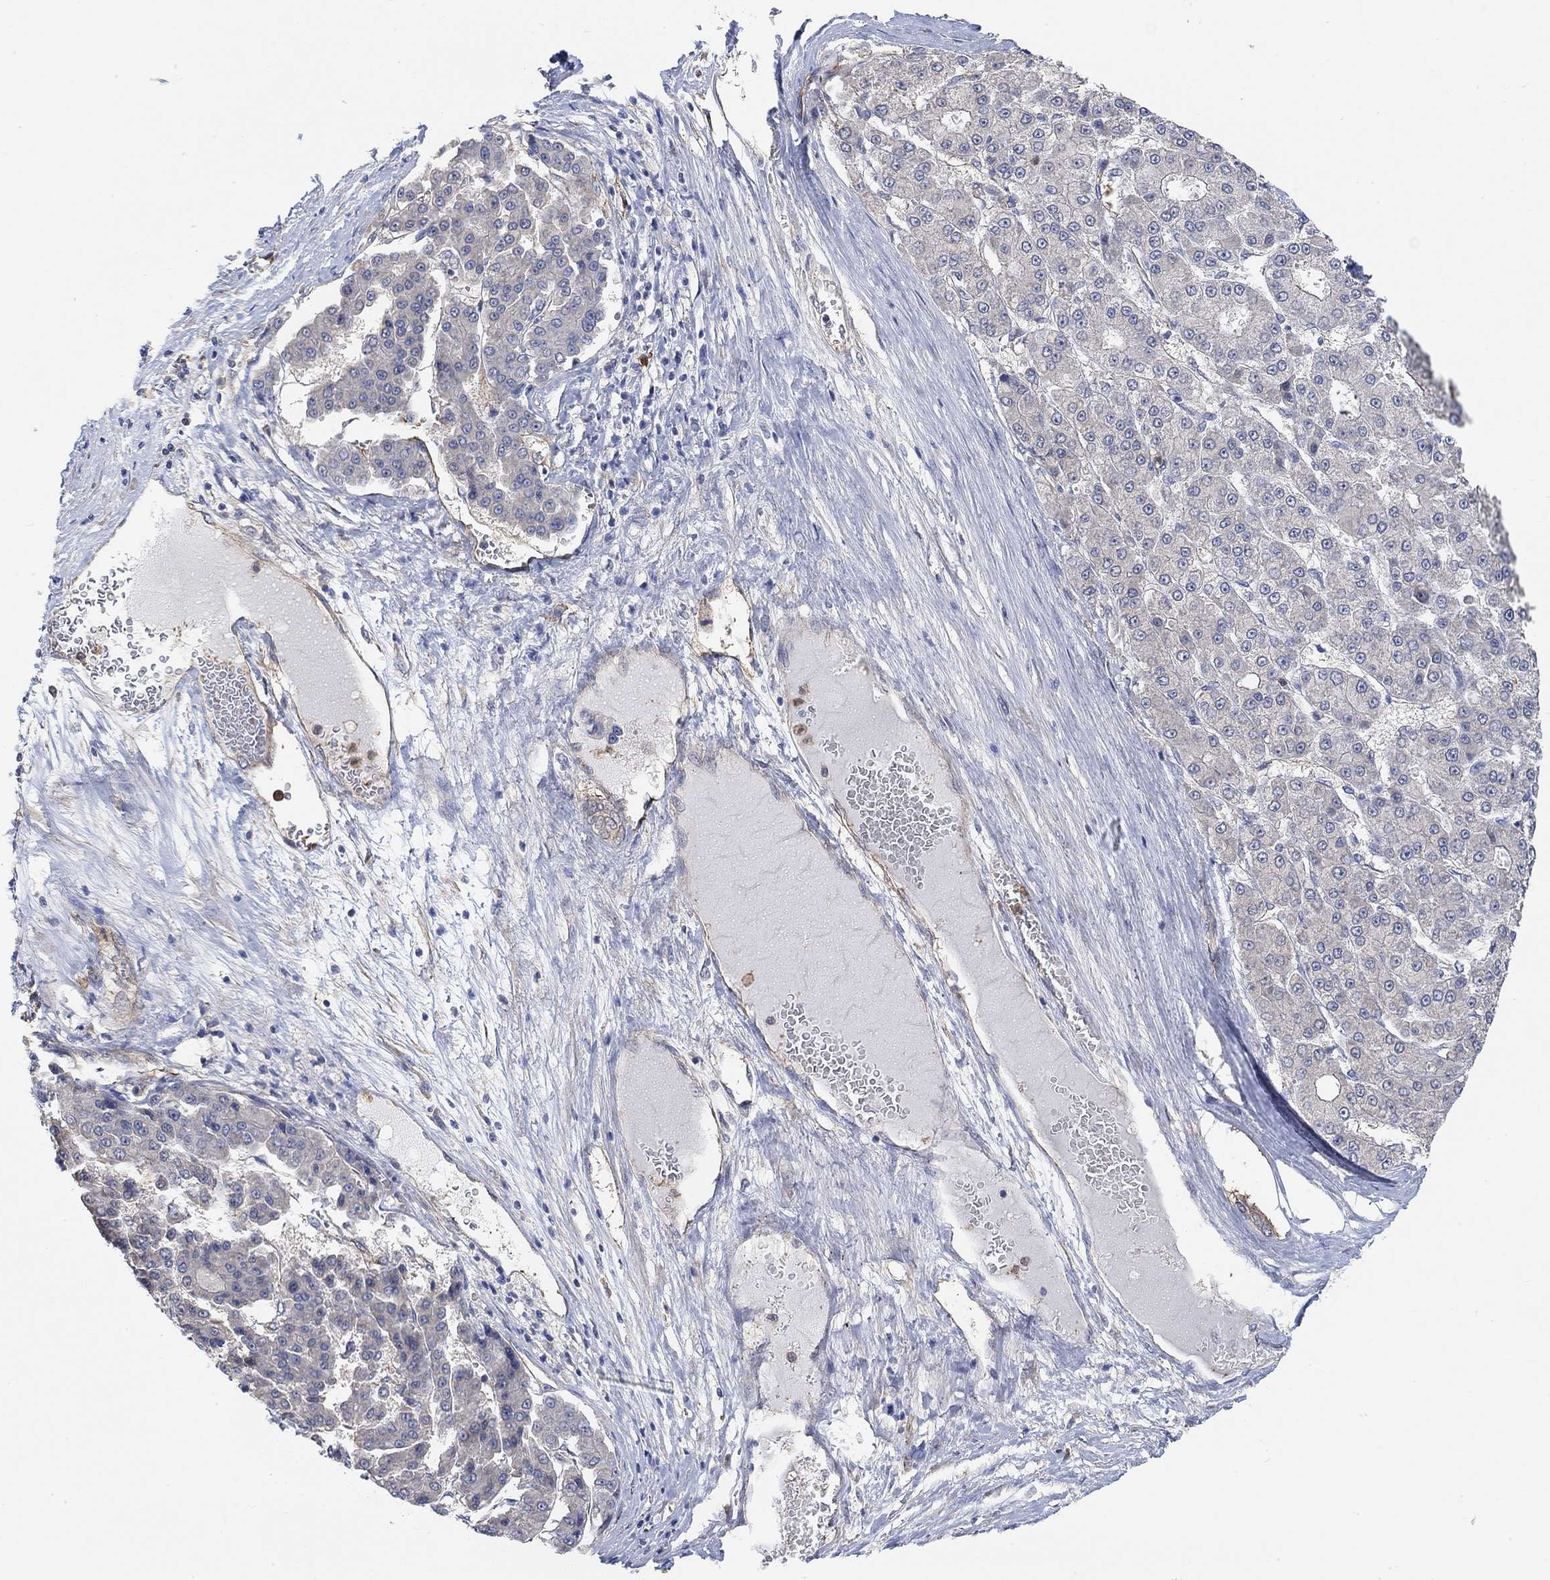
{"staining": {"intensity": "negative", "quantity": "none", "location": "none"}, "tissue": "liver cancer", "cell_type": "Tumor cells", "image_type": "cancer", "snomed": [{"axis": "morphology", "description": "Carcinoma, Hepatocellular, NOS"}, {"axis": "topography", "description": "Liver"}], "caption": "An IHC micrograph of liver cancer is shown. There is no staining in tumor cells of liver cancer.", "gene": "SYT16", "patient": {"sex": "male", "age": 70}}